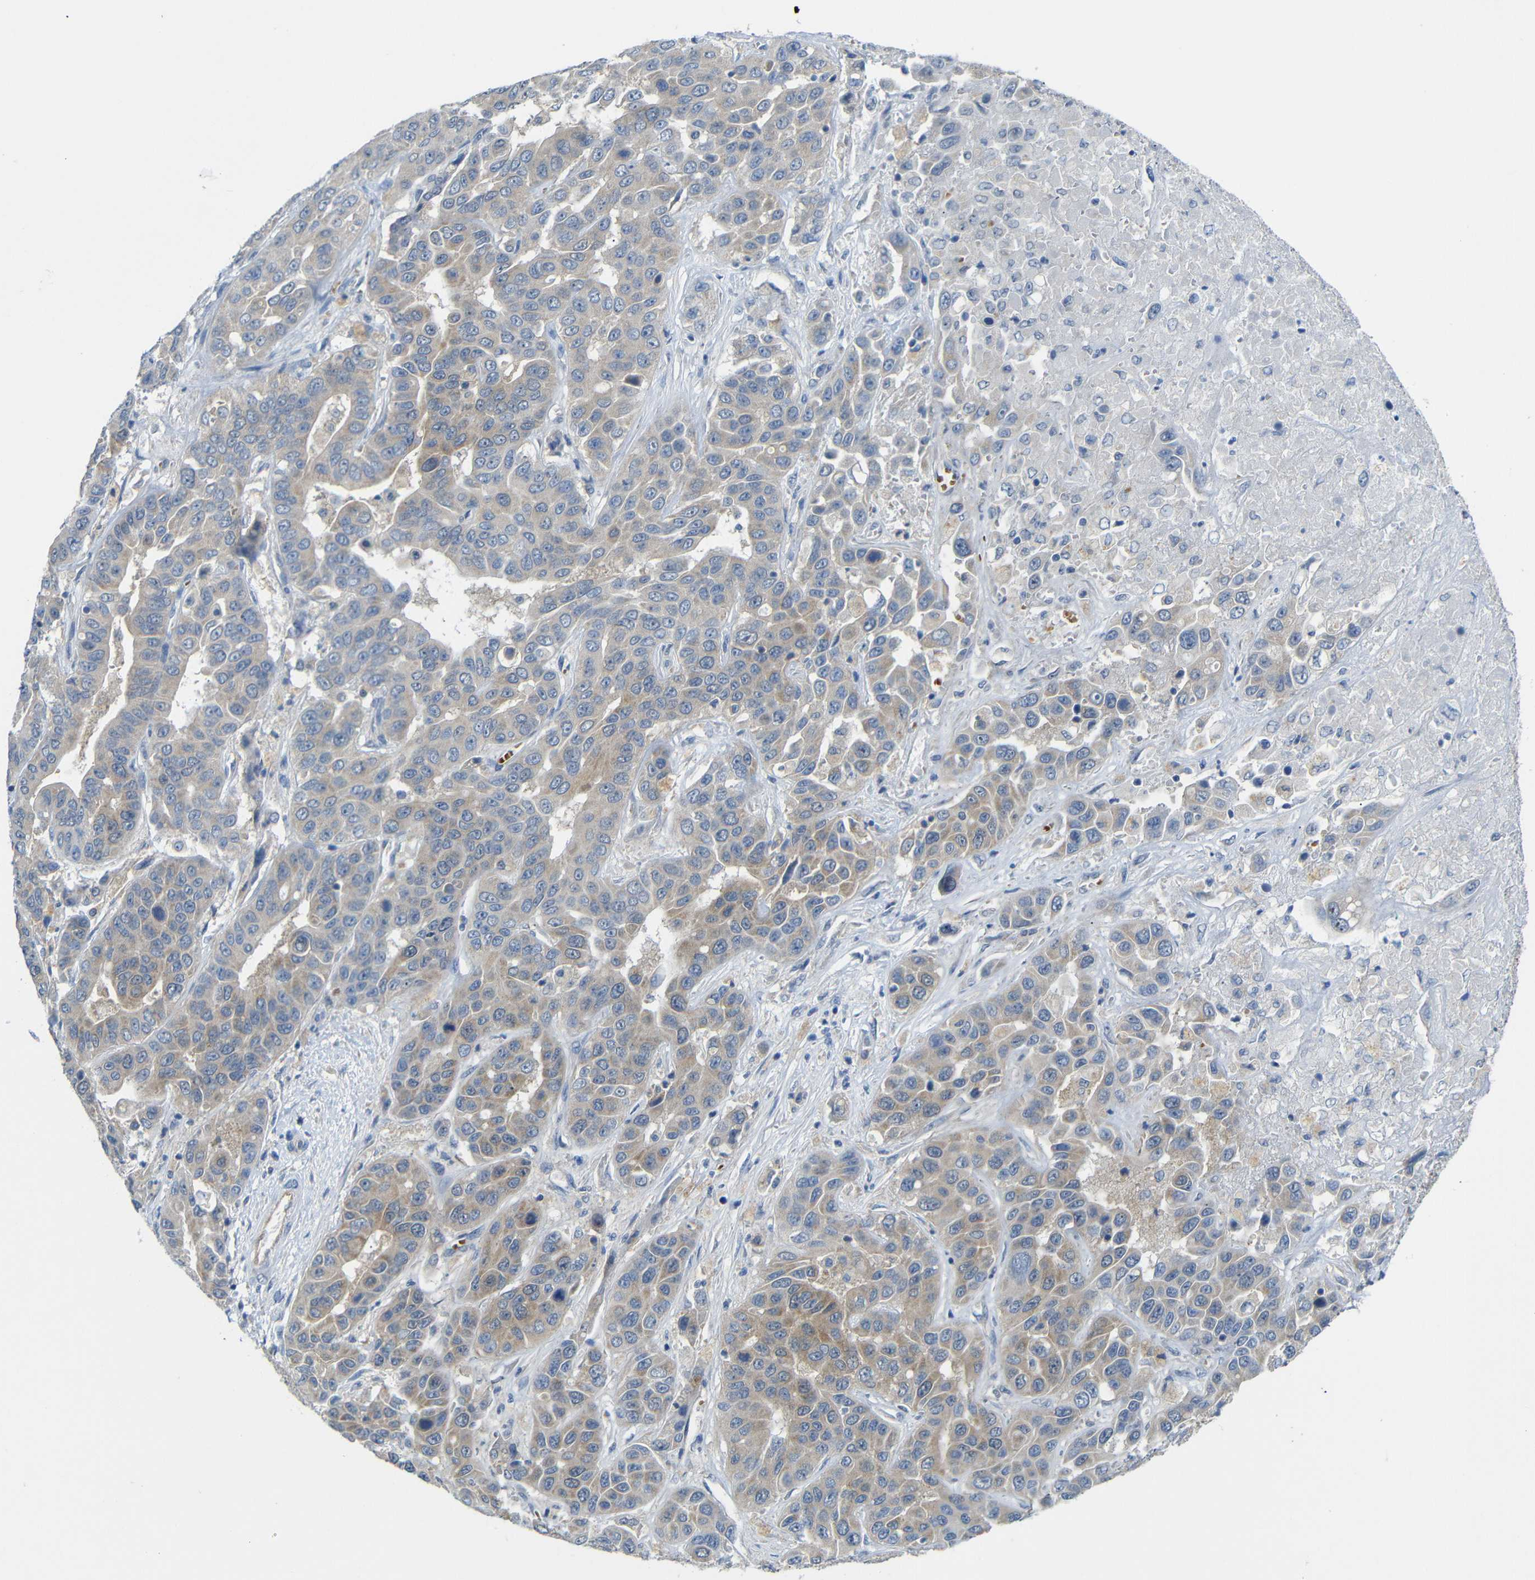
{"staining": {"intensity": "weak", "quantity": "25%-75%", "location": "cytoplasmic/membranous"}, "tissue": "liver cancer", "cell_type": "Tumor cells", "image_type": "cancer", "snomed": [{"axis": "morphology", "description": "Cholangiocarcinoma"}, {"axis": "topography", "description": "Liver"}], "caption": "Human liver cholangiocarcinoma stained for a protein (brown) demonstrates weak cytoplasmic/membranous positive positivity in approximately 25%-75% of tumor cells.", "gene": "TBC1D32", "patient": {"sex": "female", "age": 52}}